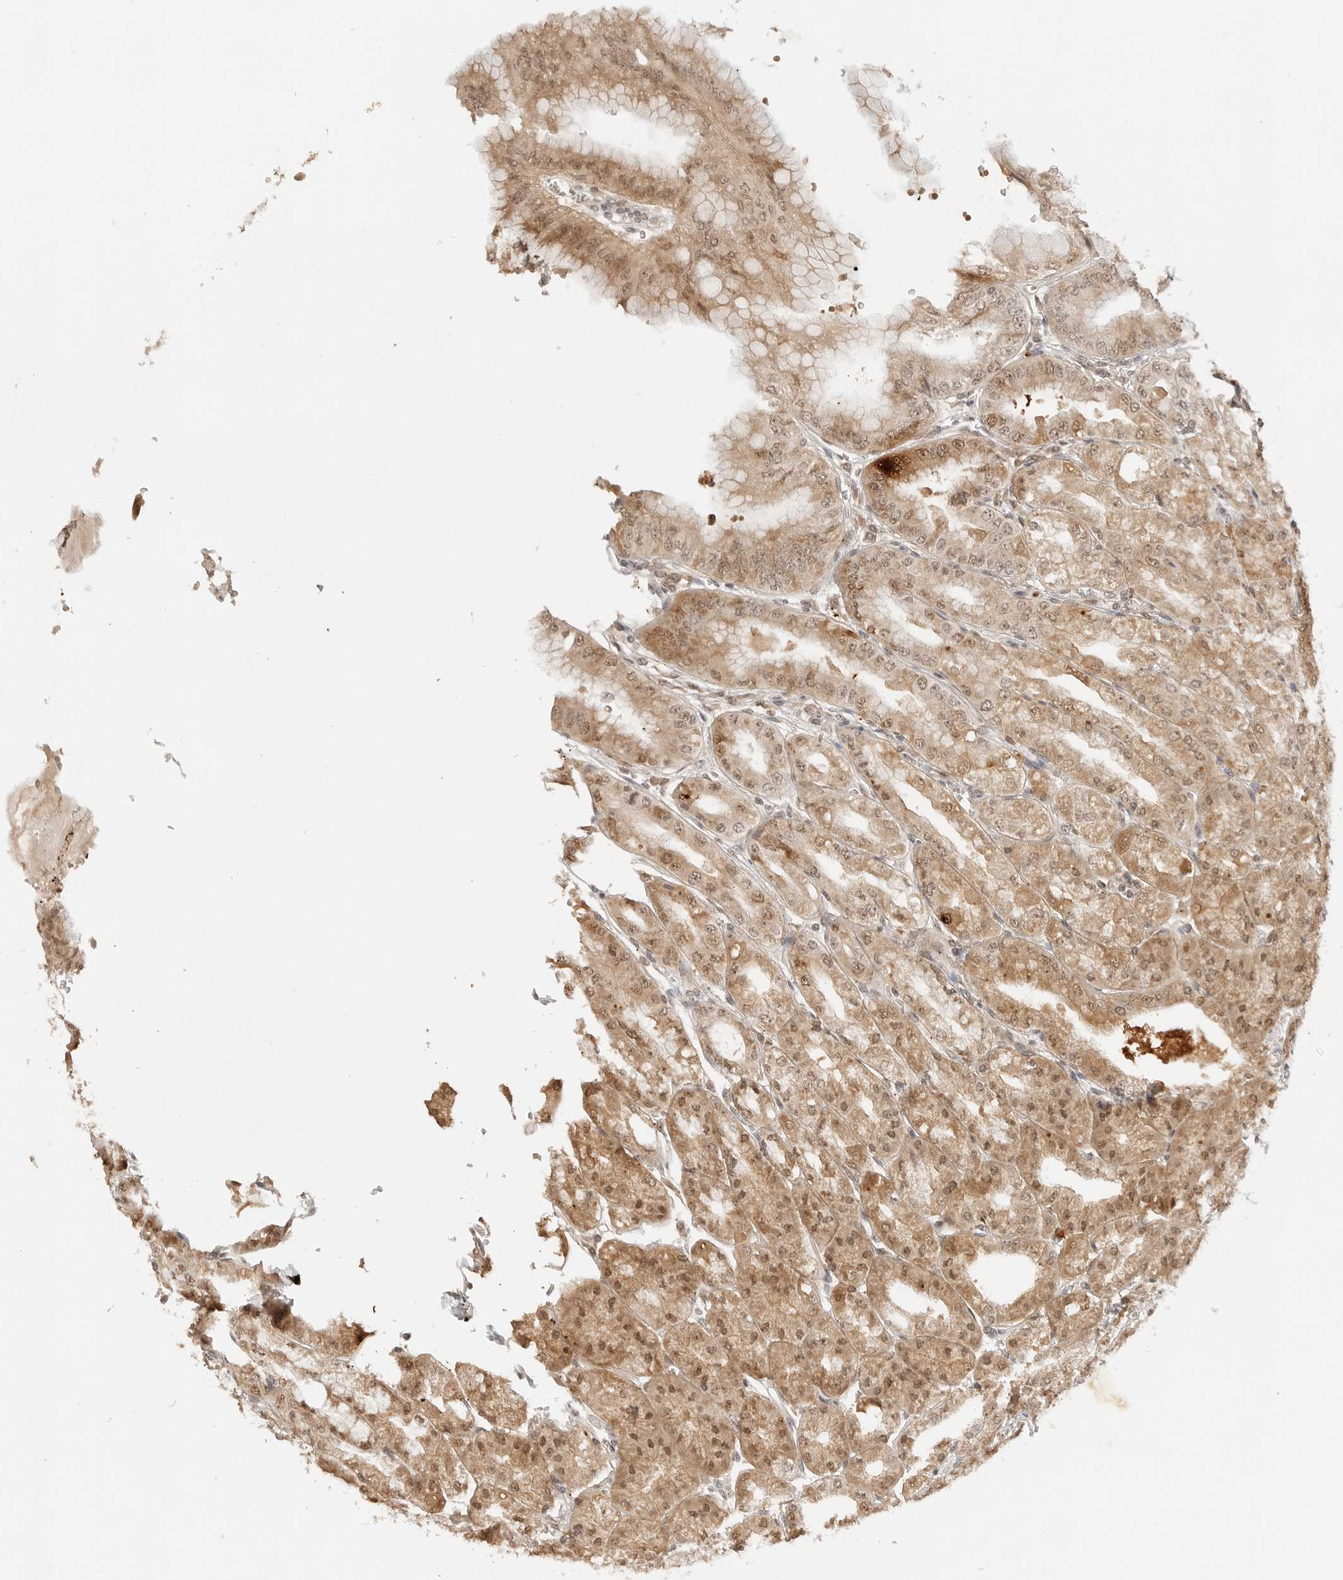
{"staining": {"intensity": "moderate", "quantity": ">75%", "location": "cytoplasmic/membranous,nuclear"}, "tissue": "stomach", "cell_type": "Glandular cells", "image_type": "normal", "snomed": [{"axis": "morphology", "description": "Normal tissue, NOS"}, {"axis": "topography", "description": "Stomach, lower"}], "caption": "Protein staining reveals moderate cytoplasmic/membranous,nuclear staining in approximately >75% of glandular cells in benign stomach.", "gene": "GPR34", "patient": {"sex": "male", "age": 71}}